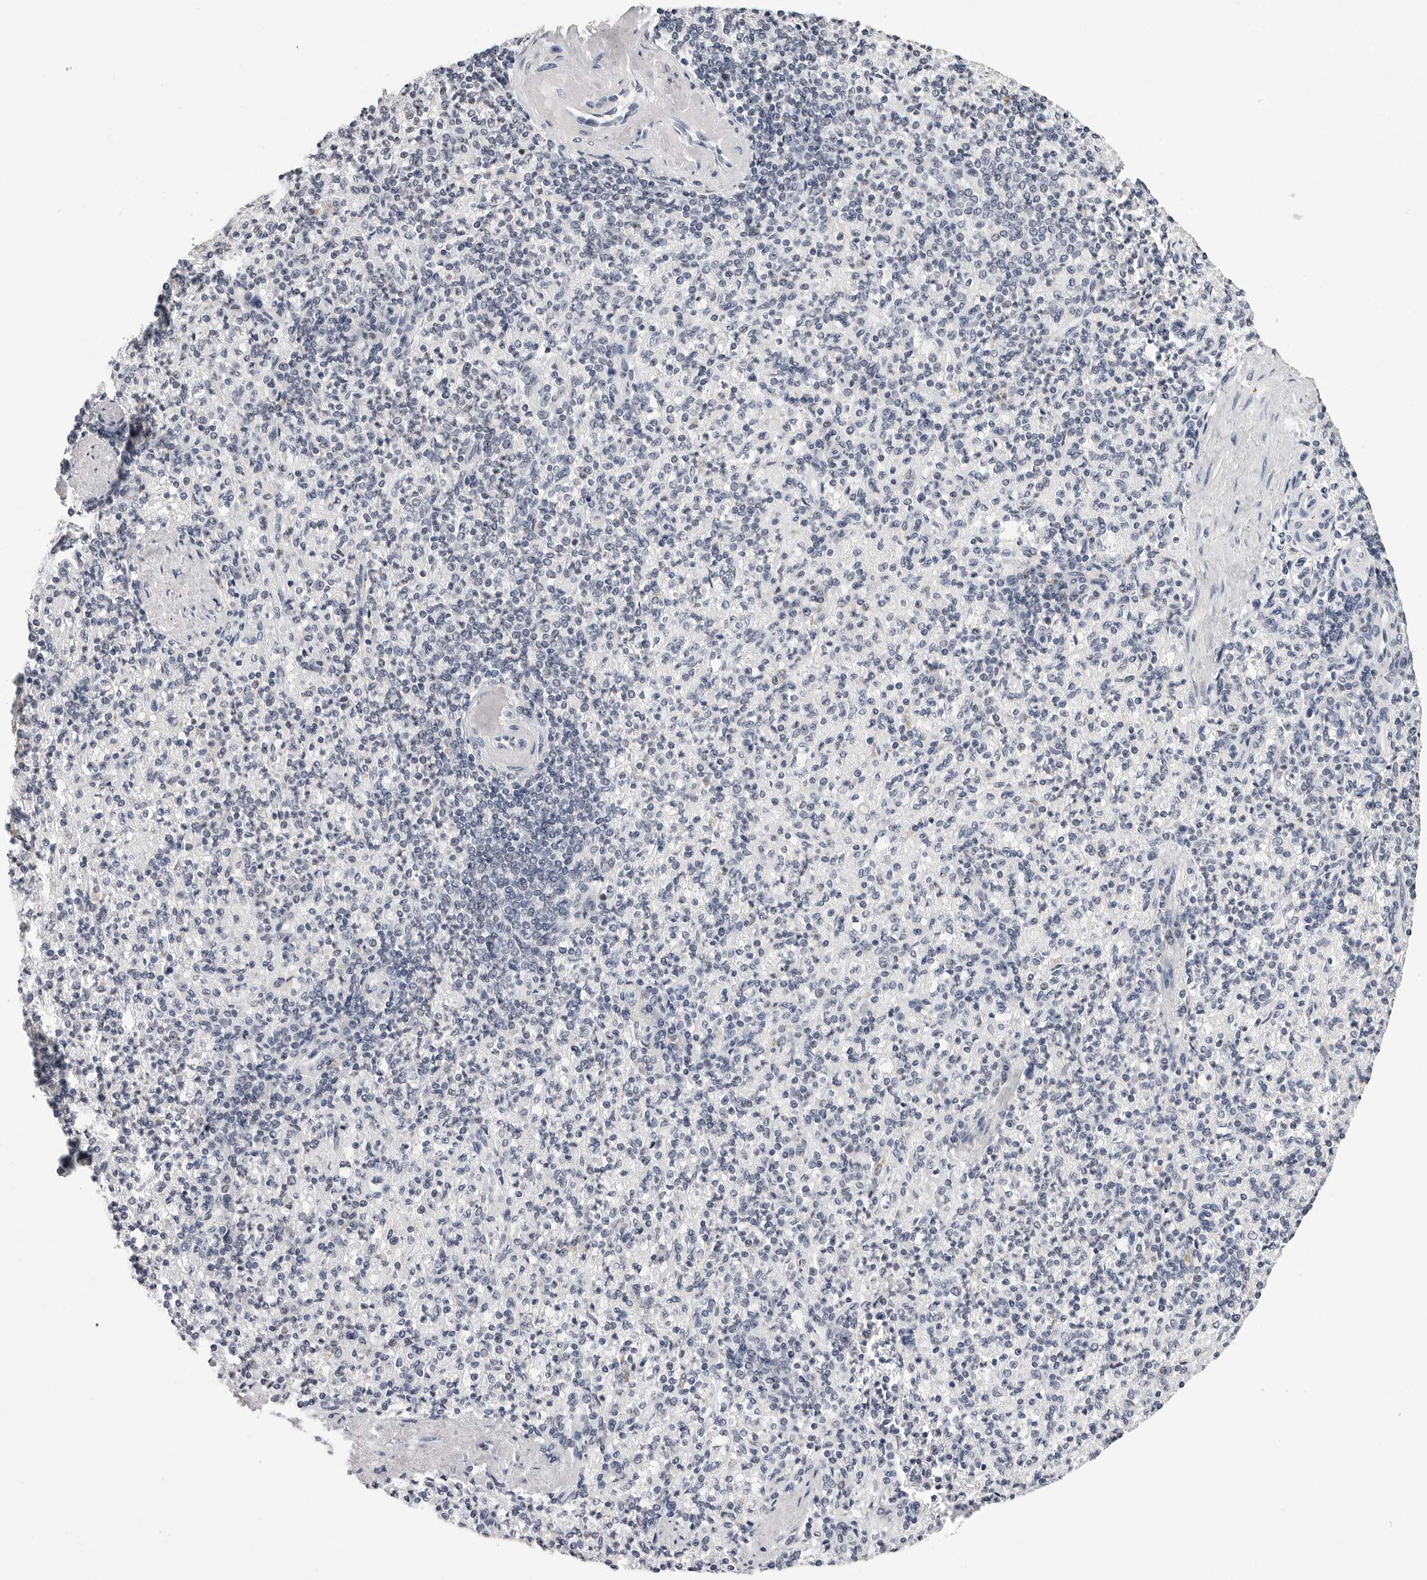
{"staining": {"intensity": "negative", "quantity": "none", "location": "none"}, "tissue": "spleen", "cell_type": "Cells in red pulp", "image_type": "normal", "snomed": [{"axis": "morphology", "description": "Normal tissue, NOS"}, {"axis": "topography", "description": "Spleen"}], "caption": "The histopathology image exhibits no significant staining in cells in red pulp of spleen.", "gene": "SF3B4", "patient": {"sex": "female", "age": 74}}